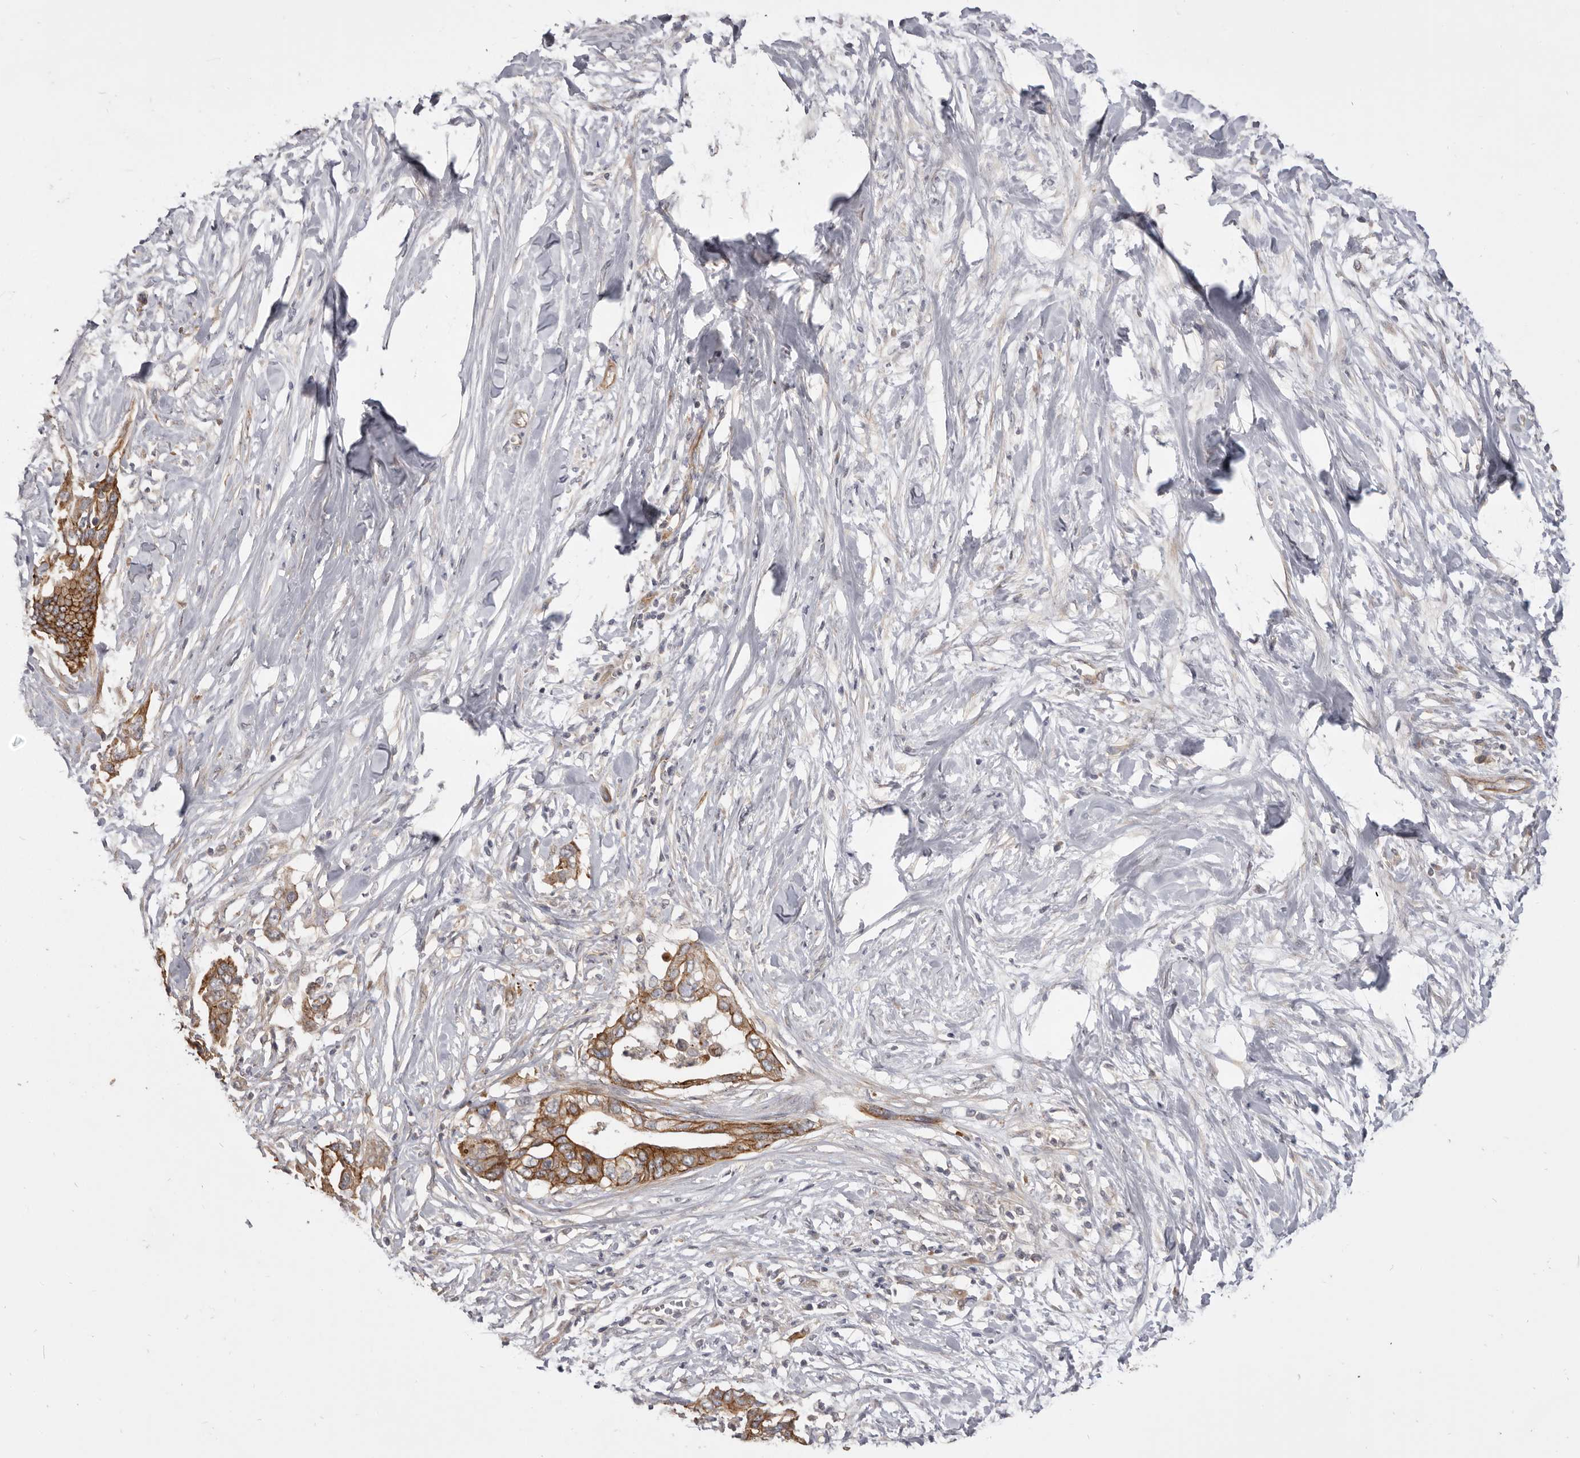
{"staining": {"intensity": "moderate", "quantity": ">75%", "location": "cytoplasmic/membranous"}, "tissue": "pancreatic cancer", "cell_type": "Tumor cells", "image_type": "cancer", "snomed": [{"axis": "morphology", "description": "Normal tissue, NOS"}, {"axis": "morphology", "description": "Adenocarcinoma, NOS"}, {"axis": "topography", "description": "Pancreas"}, {"axis": "topography", "description": "Peripheral nerve tissue"}], "caption": "Pancreatic cancer (adenocarcinoma) stained for a protein (brown) shows moderate cytoplasmic/membranous positive positivity in about >75% of tumor cells.", "gene": "VPS45", "patient": {"sex": "male", "age": 59}}